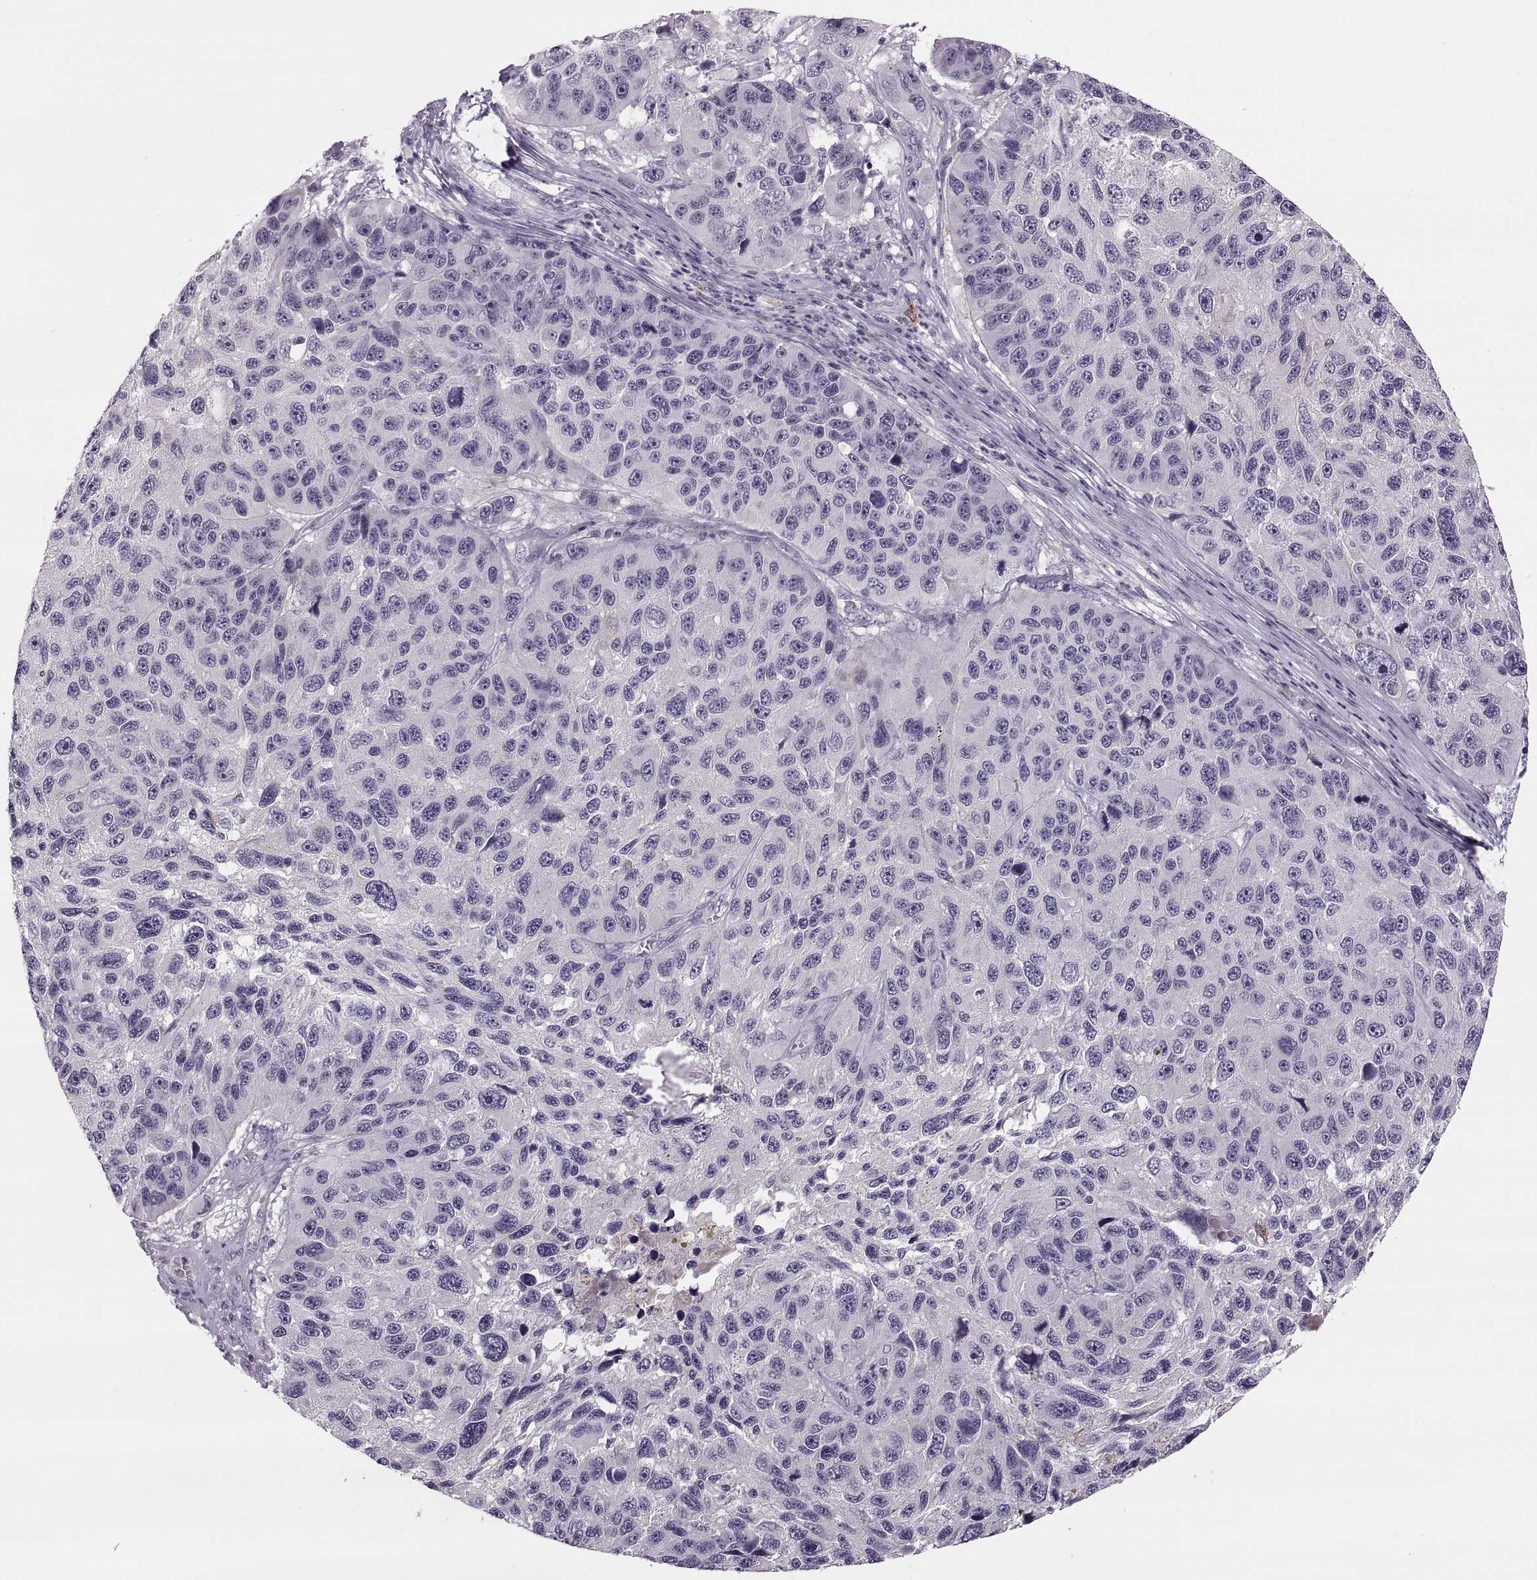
{"staining": {"intensity": "negative", "quantity": "none", "location": "none"}, "tissue": "melanoma", "cell_type": "Tumor cells", "image_type": "cancer", "snomed": [{"axis": "morphology", "description": "Malignant melanoma, NOS"}, {"axis": "topography", "description": "Skin"}], "caption": "Histopathology image shows no significant protein positivity in tumor cells of melanoma. The staining was performed using DAB (3,3'-diaminobenzidine) to visualize the protein expression in brown, while the nuclei were stained in blue with hematoxylin (Magnification: 20x).", "gene": "CHCT1", "patient": {"sex": "male", "age": 53}}